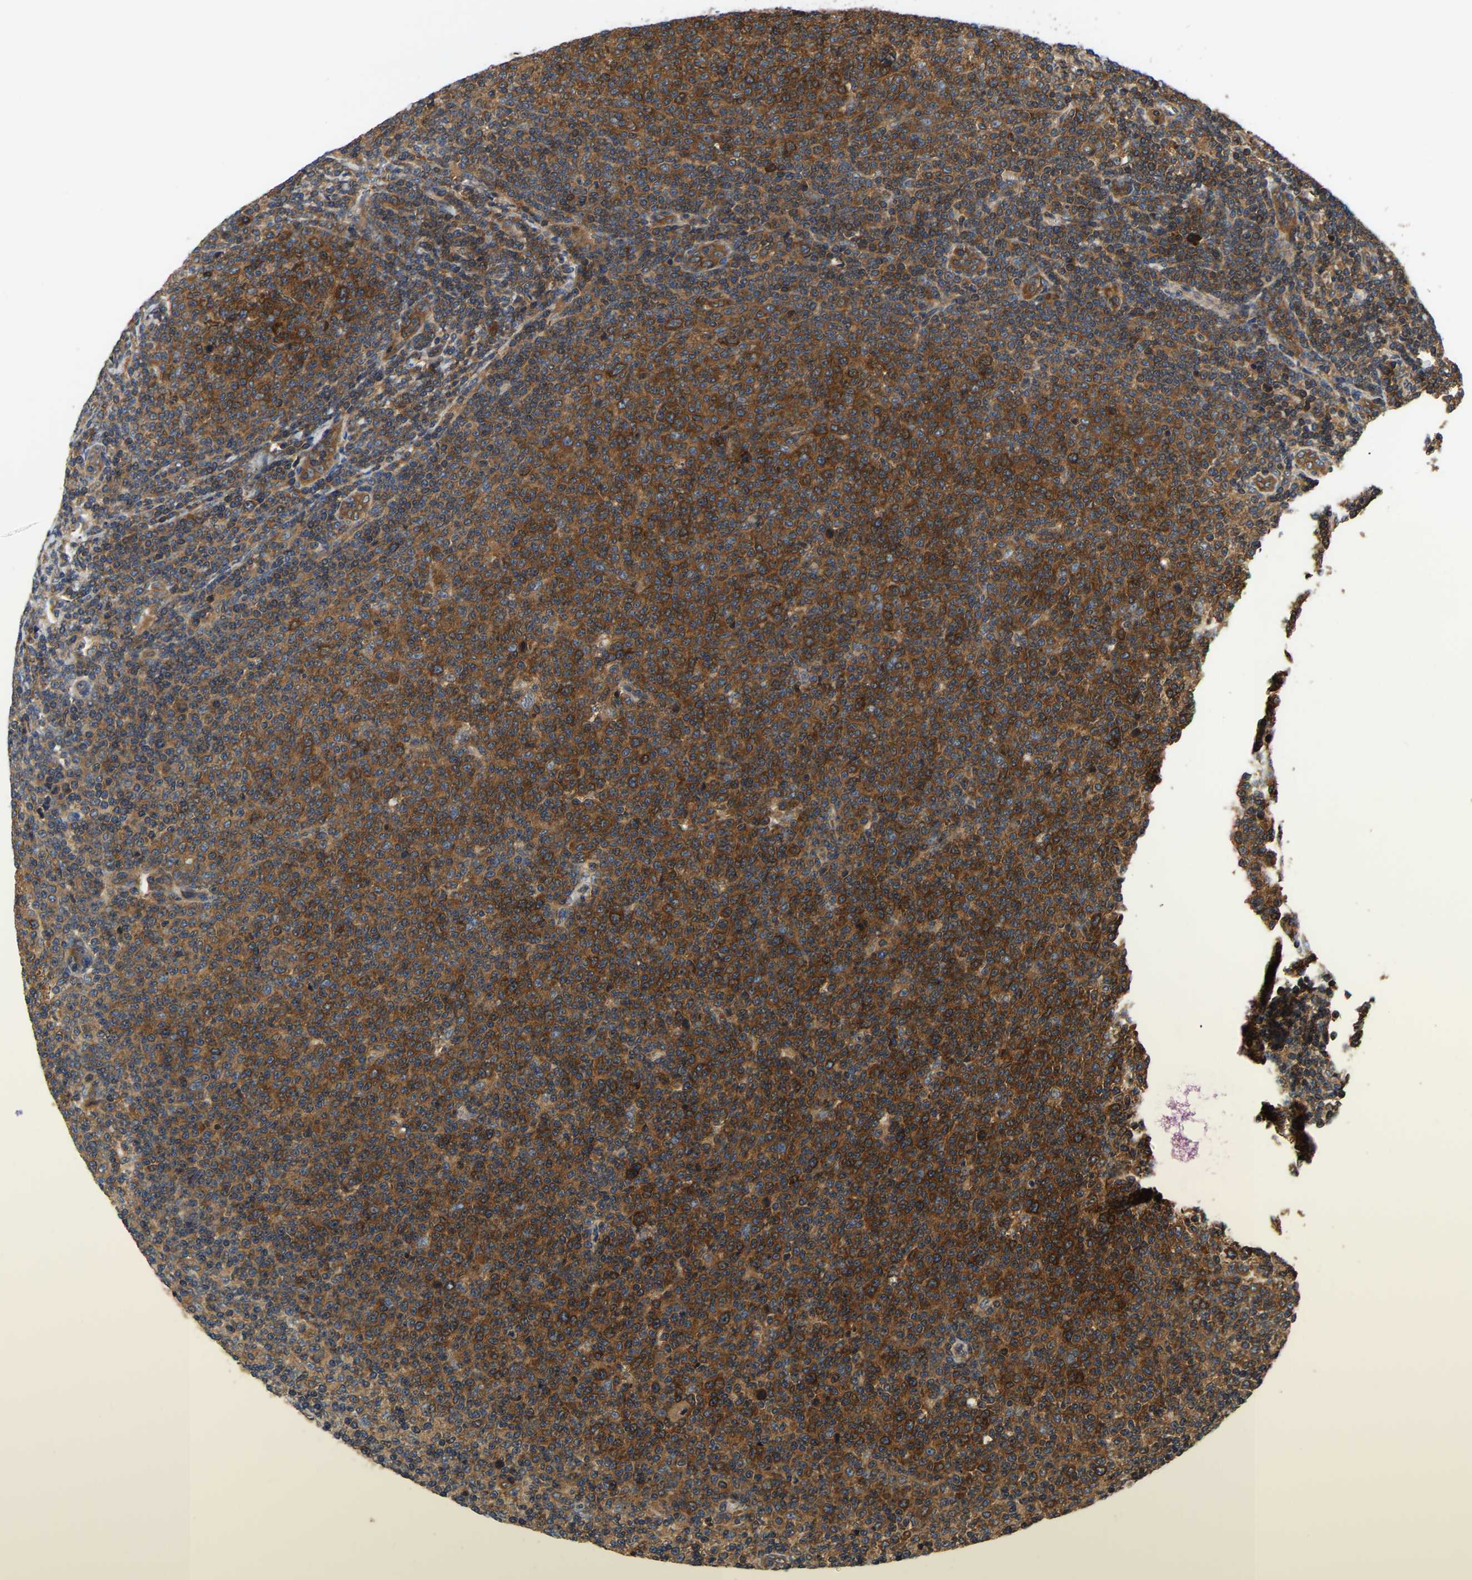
{"staining": {"intensity": "strong", "quantity": ">75%", "location": "cytoplasmic/membranous"}, "tissue": "lymphoma", "cell_type": "Tumor cells", "image_type": "cancer", "snomed": [{"axis": "morphology", "description": "Malignant lymphoma, non-Hodgkin's type, Low grade"}, {"axis": "topography", "description": "Lymph node"}], "caption": "Human lymphoma stained with a protein marker displays strong staining in tumor cells.", "gene": "GARS1", "patient": {"sex": "male", "age": 66}}